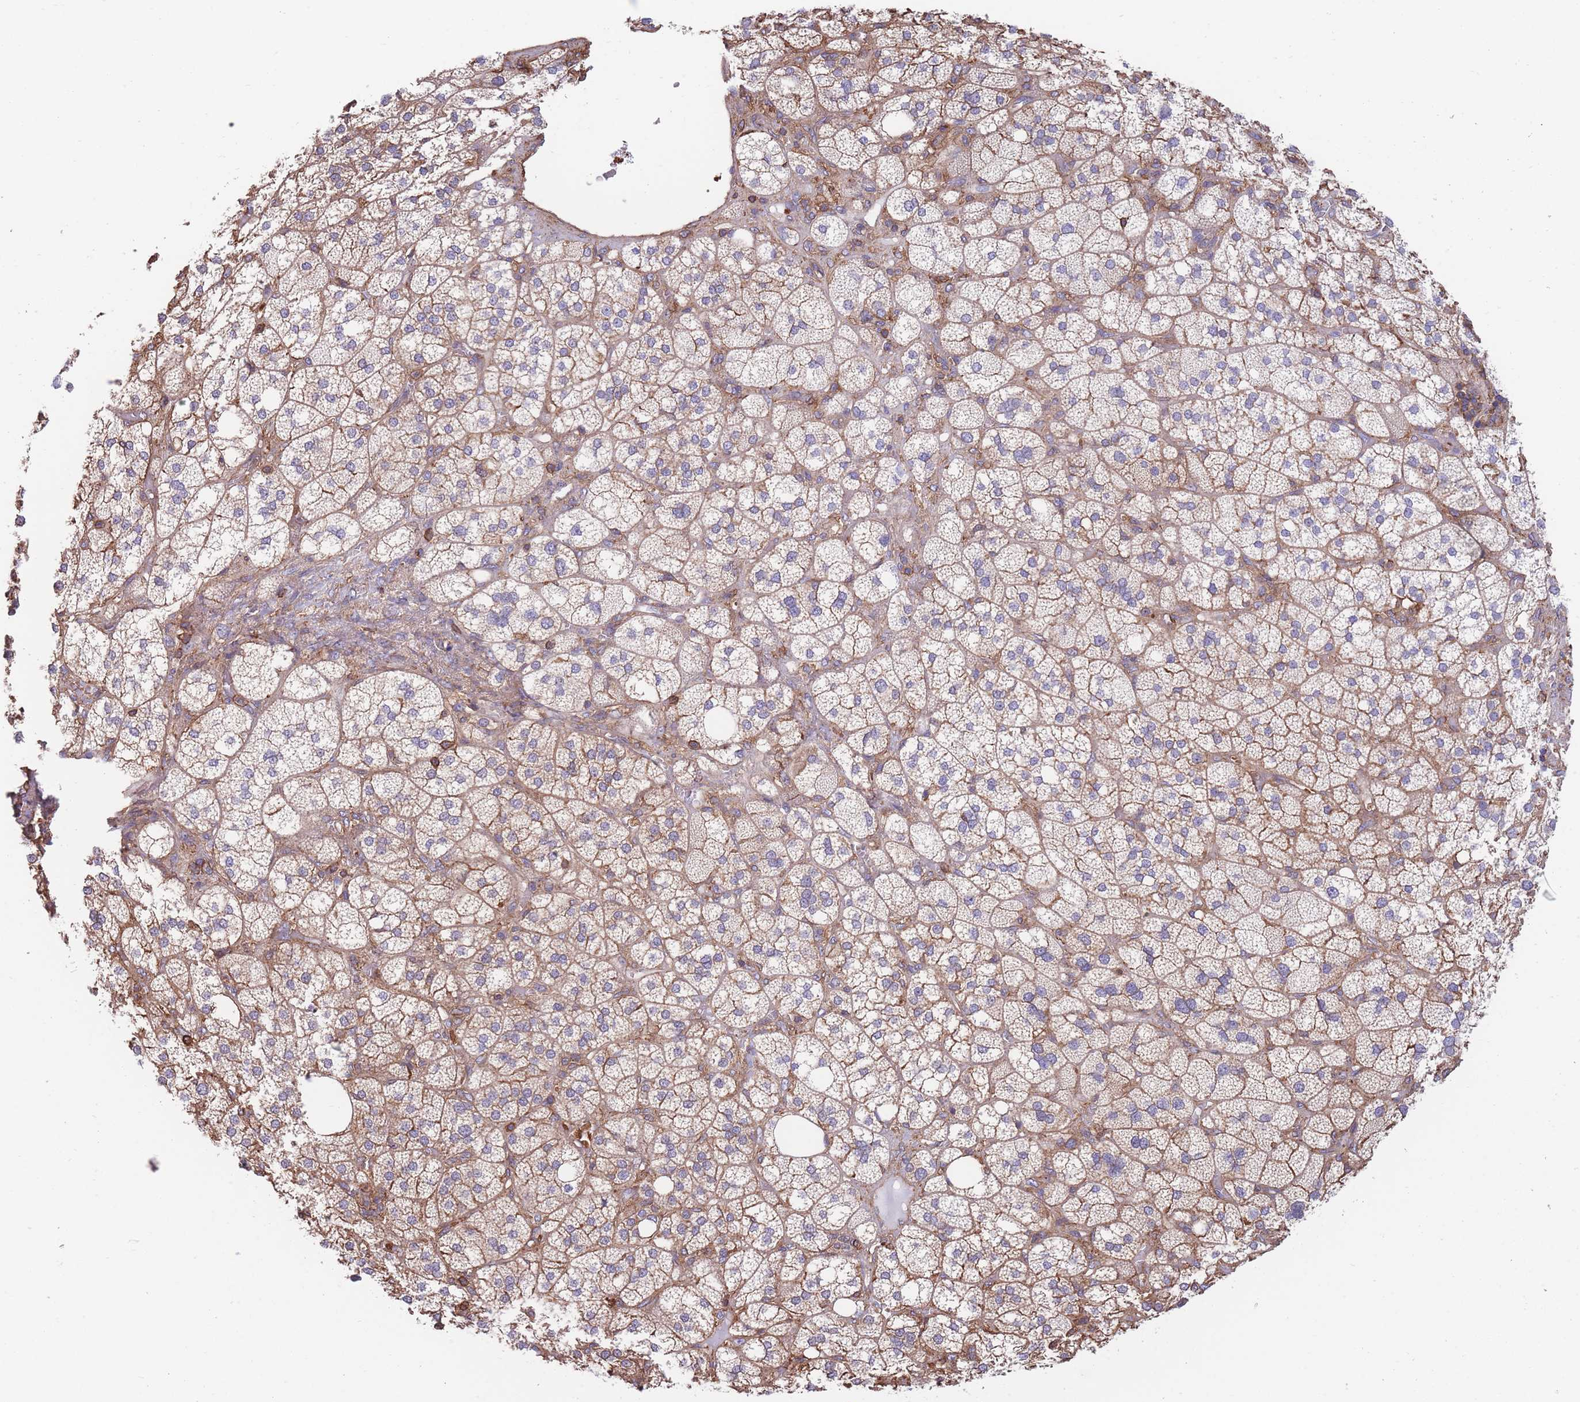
{"staining": {"intensity": "weak", "quantity": ">75%", "location": "cytoplasmic/membranous"}, "tissue": "adrenal gland", "cell_type": "Glandular cells", "image_type": "normal", "snomed": [{"axis": "morphology", "description": "Normal tissue, NOS"}, {"axis": "topography", "description": "Adrenal gland"}], "caption": "Immunohistochemistry (IHC) of benign human adrenal gland demonstrates low levels of weak cytoplasmic/membranous staining in approximately >75% of glandular cells.", "gene": "LRRN4CL", "patient": {"sex": "male", "age": 61}}